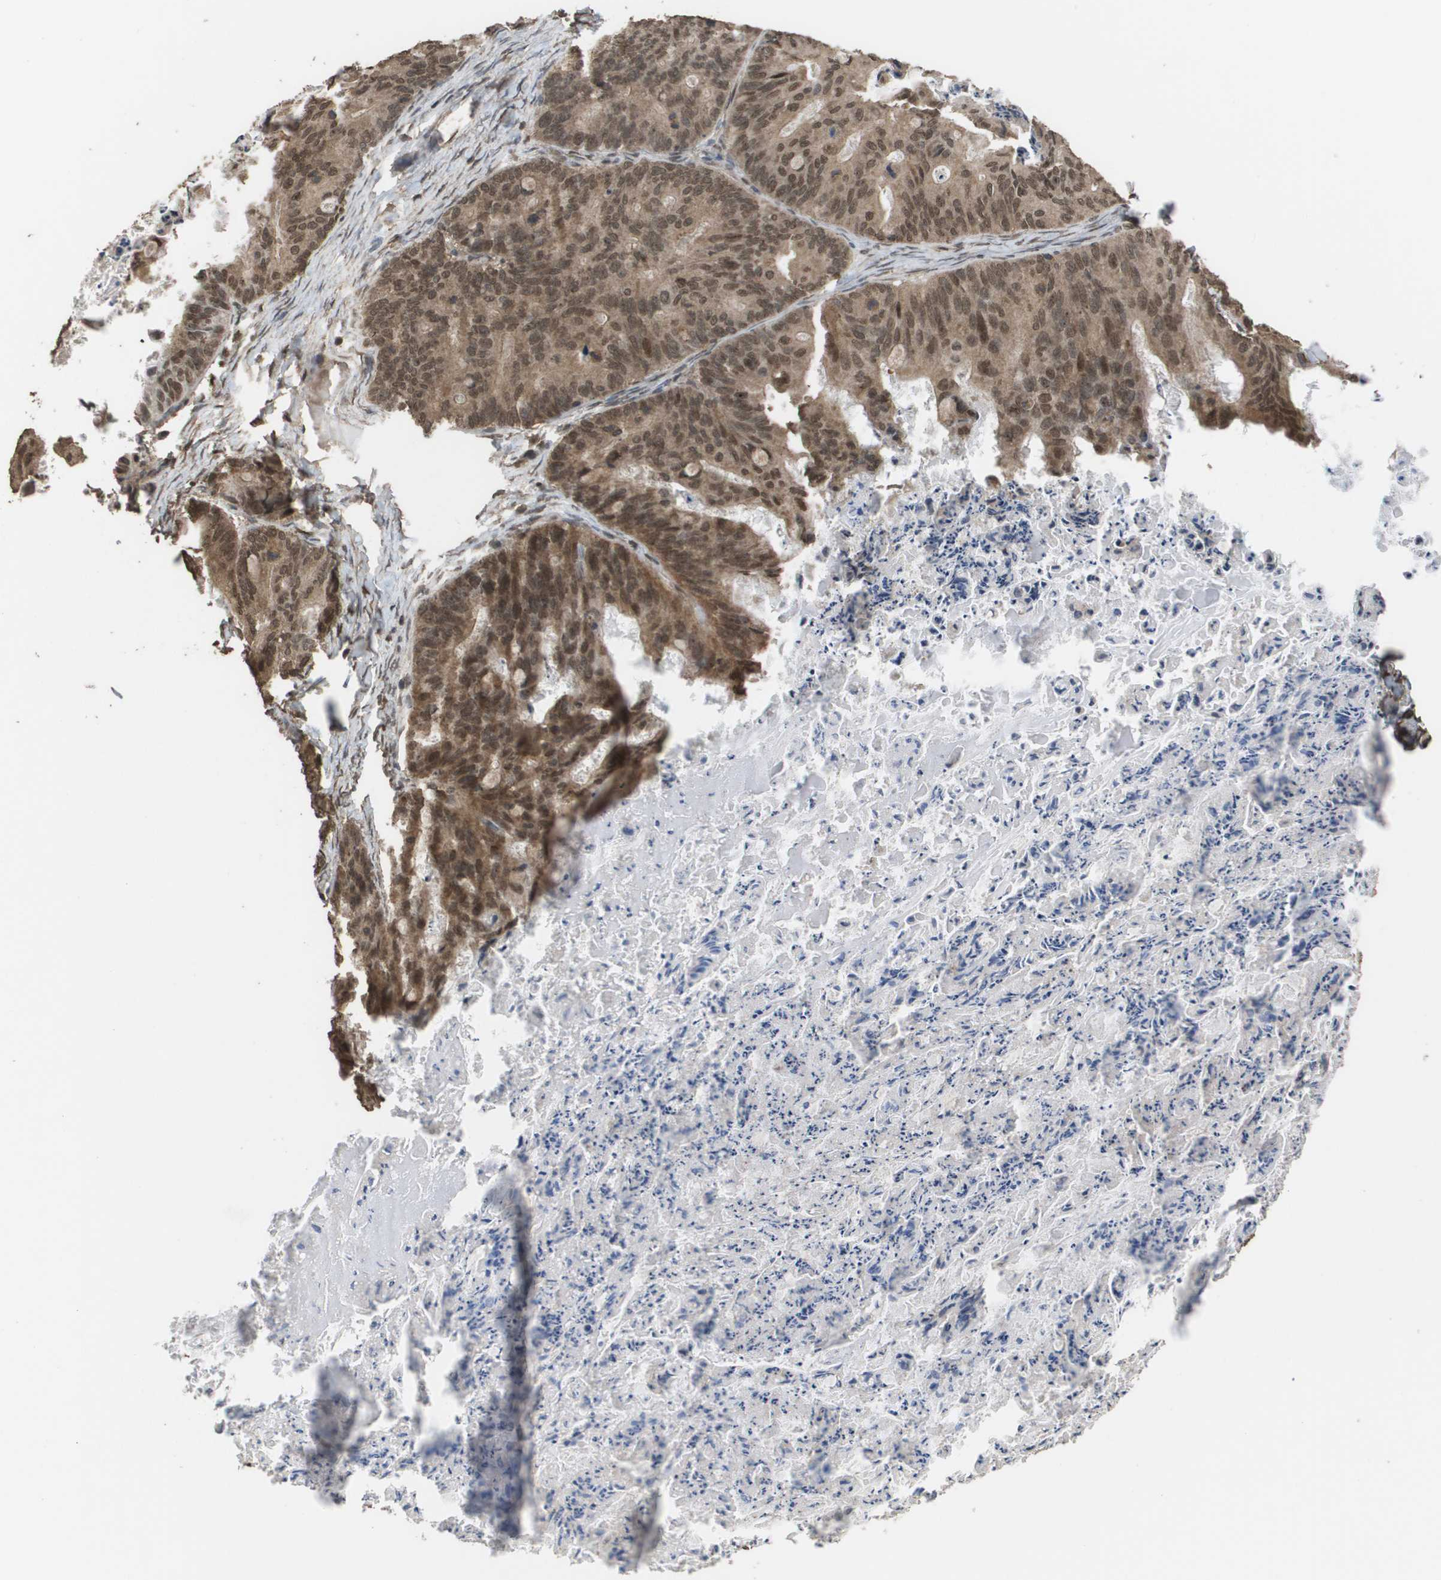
{"staining": {"intensity": "moderate", "quantity": ">75%", "location": "cytoplasmic/membranous,nuclear"}, "tissue": "ovarian cancer", "cell_type": "Tumor cells", "image_type": "cancer", "snomed": [{"axis": "morphology", "description": "Cystadenocarcinoma, mucinous, NOS"}, {"axis": "topography", "description": "Ovary"}], "caption": "Immunohistochemistry (IHC) image of neoplastic tissue: mucinous cystadenocarcinoma (ovarian) stained using immunohistochemistry reveals medium levels of moderate protein expression localized specifically in the cytoplasmic/membranous and nuclear of tumor cells, appearing as a cytoplasmic/membranous and nuclear brown color.", "gene": "AXIN2", "patient": {"sex": "female", "age": 37}}